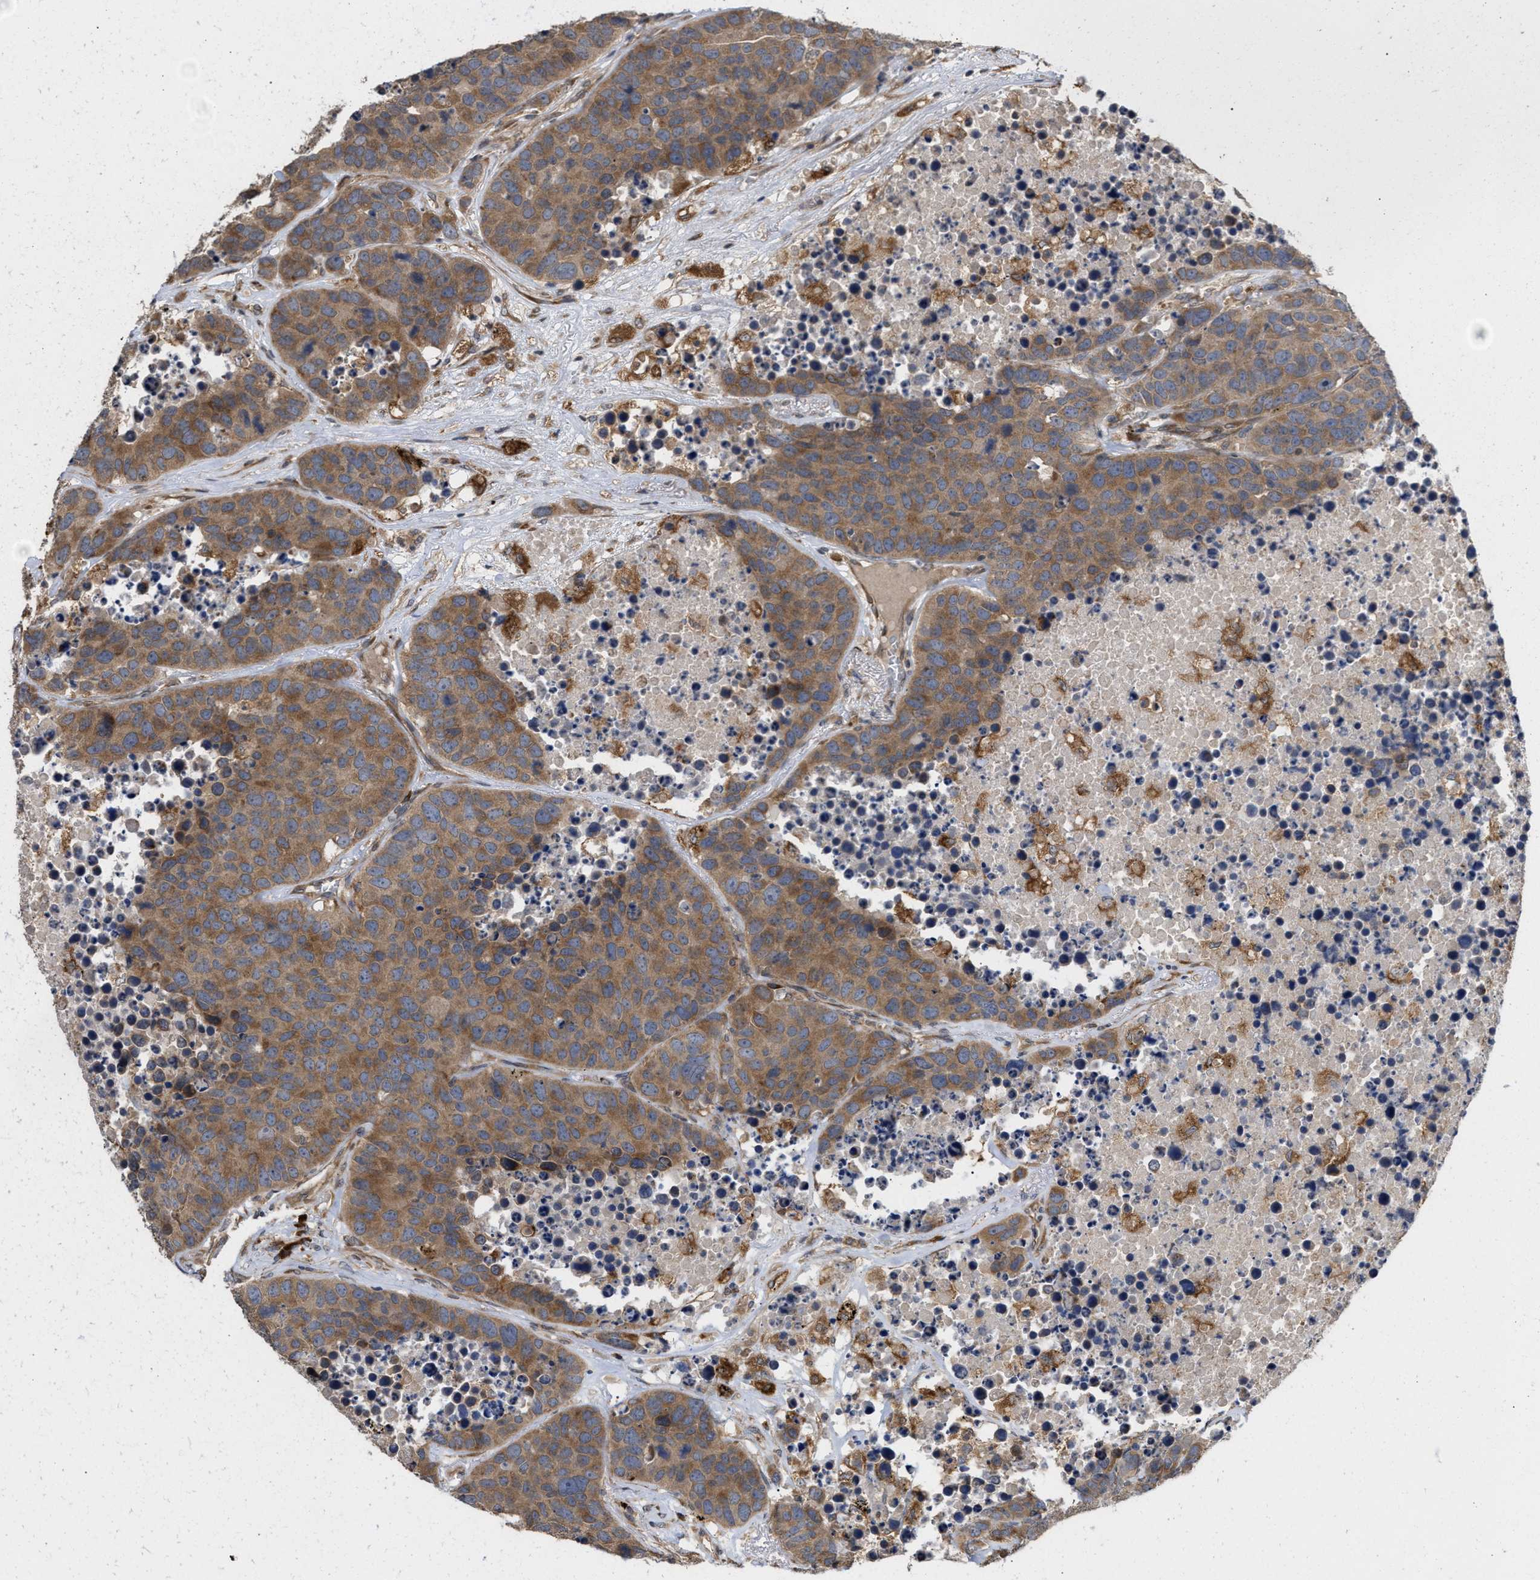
{"staining": {"intensity": "moderate", "quantity": ">75%", "location": "cytoplasmic/membranous"}, "tissue": "carcinoid", "cell_type": "Tumor cells", "image_type": "cancer", "snomed": [{"axis": "morphology", "description": "Carcinoid, malignant, NOS"}, {"axis": "topography", "description": "Lung"}], "caption": "This is an image of immunohistochemistry (IHC) staining of malignant carcinoid, which shows moderate expression in the cytoplasmic/membranous of tumor cells.", "gene": "SAR1A", "patient": {"sex": "male", "age": 60}}